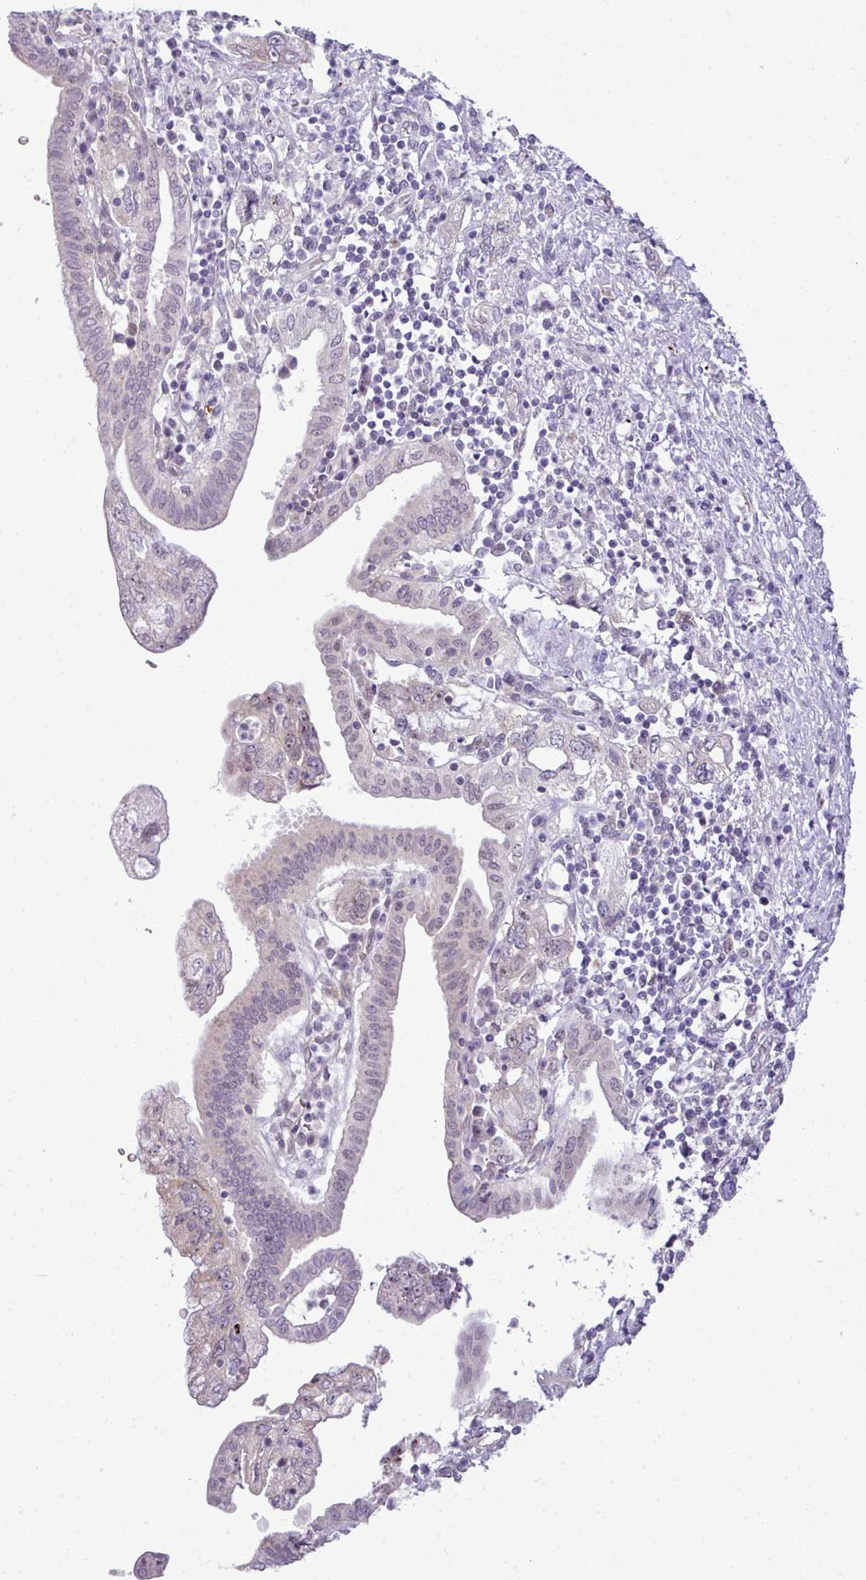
{"staining": {"intensity": "negative", "quantity": "none", "location": "none"}, "tissue": "pancreatic cancer", "cell_type": "Tumor cells", "image_type": "cancer", "snomed": [{"axis": "morphology", "description": "Adenocarcinoma, NOS"}, {"axis": "topography", "description": "Pancreas"}], "caption": "The photomicrograph shows no significant expression in tumor cells of pancreatic adenocarcinoma.", "gene": "MAK16", "patient": {"sex": "female", "age": 73}}